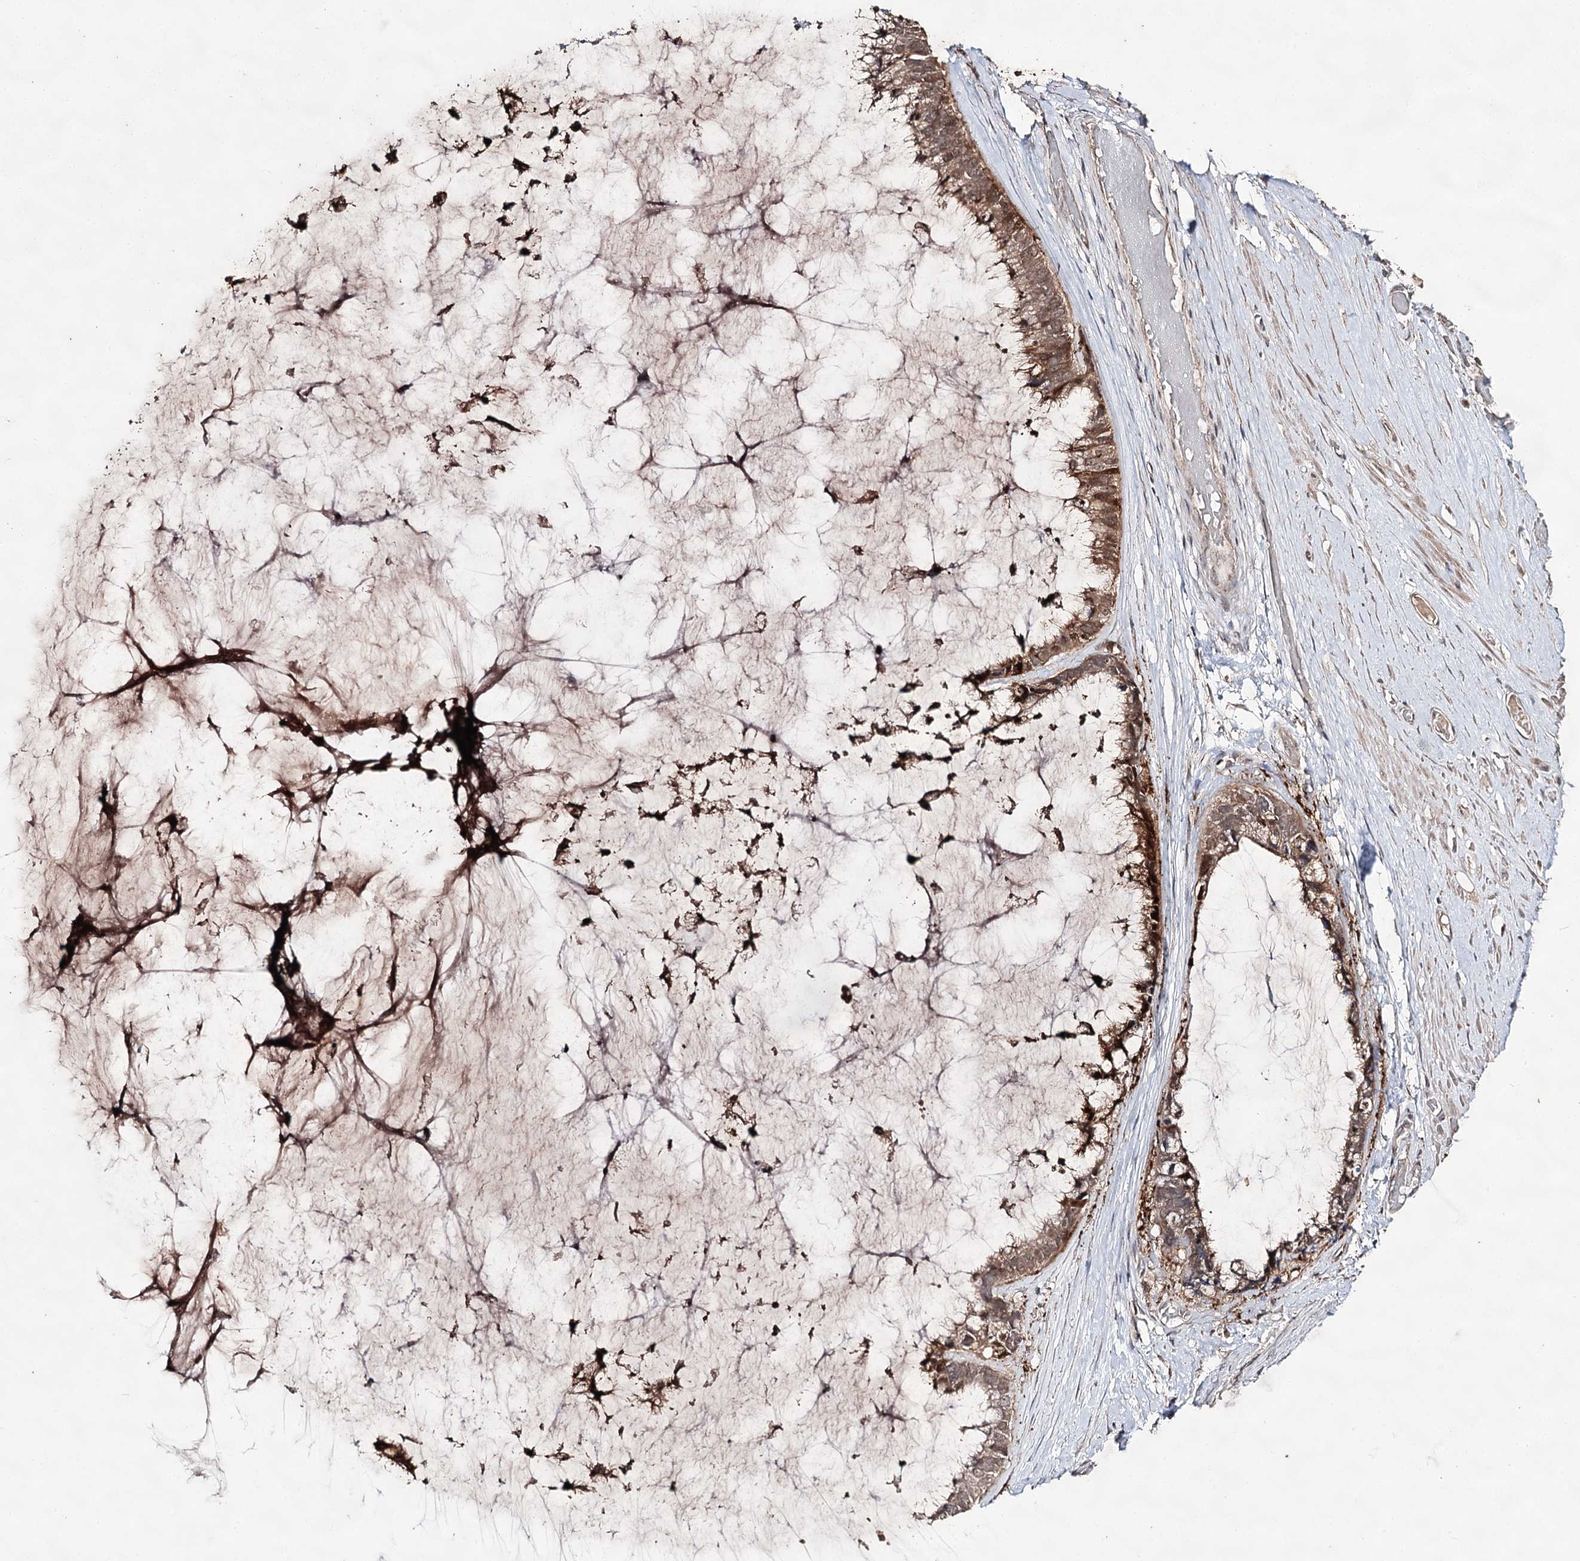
{"staining": {"intensity": "weak", "quantity": ">75%", "location": "cytoplasmic/membranous,nuclear"}, "tissue": "ovarian cancer", "cell_type": "Tumor cells", "image_type": "cancer", "snomed": [{"axis": "morphology", "description": "Cystadenocarcinoma, mucinous, NOS"}, {"axis": "topography", "description": "Ovary"}], "caption": "Weak cytoplasmic/membranous and nuclear expression for a protein is appreciated in approximately >75% of tumor cells of ovarian cancer (mucinous cystadenocarcinoma) using immunohistochemistry.", "gene": "ACTR6", "patient": {"sex": "female", "age": 39}}